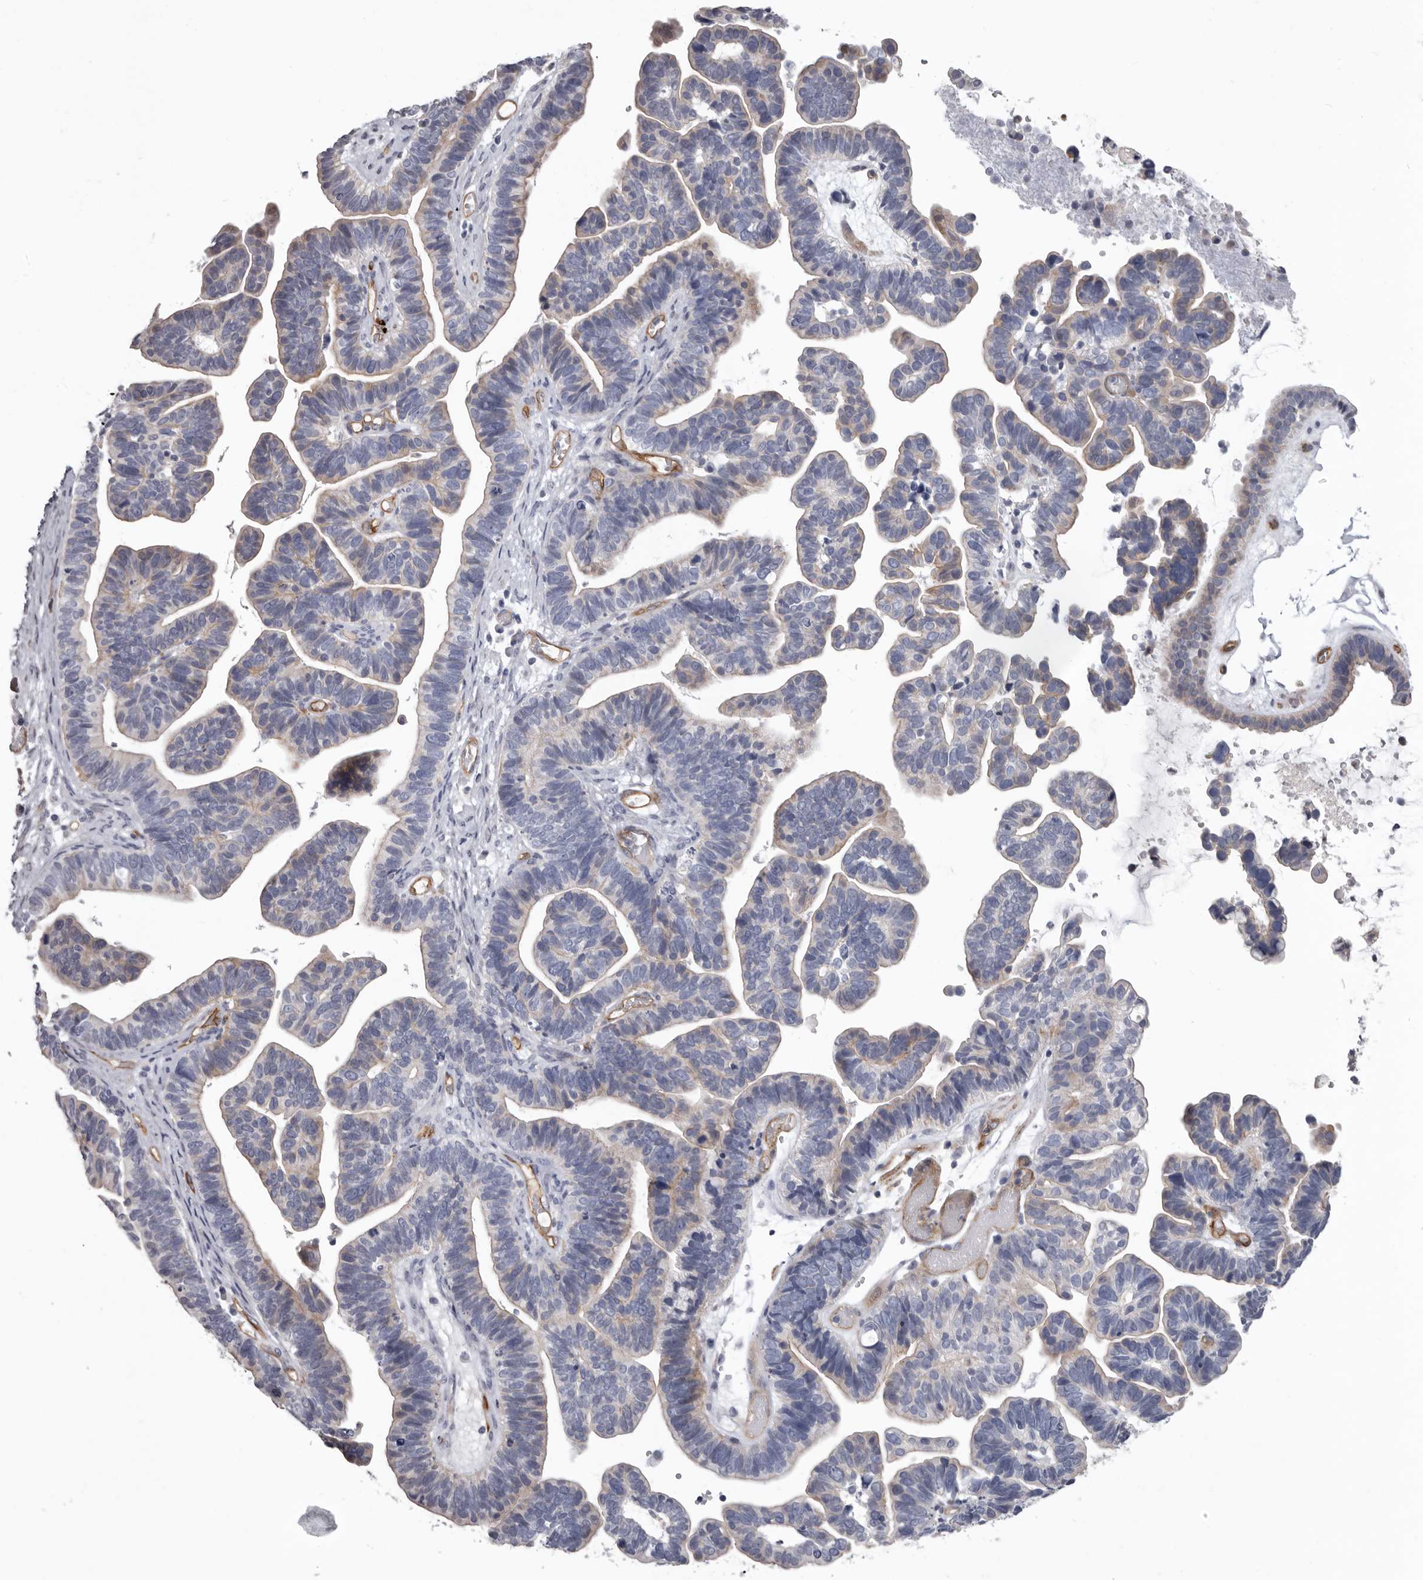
{"staining": {"intensity": "weak", "quantity": "<25%", "location": "cytoplasmic/membranous"}, "tissue": "ovarian cancer", "cell_type": "Tumor cells", "image_type": "cancer", "snomed": [{"axis": "morphology", "description": "Cystadenocarcinoma, serous, NOS"}, {"axis": "topography", "description": "Ovary"}], "caption": "High magnification brightfield microscopy of ovarian cancer stained with DAB (brown) and counterstained with hematoxylin (blue): tumor cells show no significant staining.", "gene": "ADGRL4", "patient": {"sex": "female", "age": 56}}